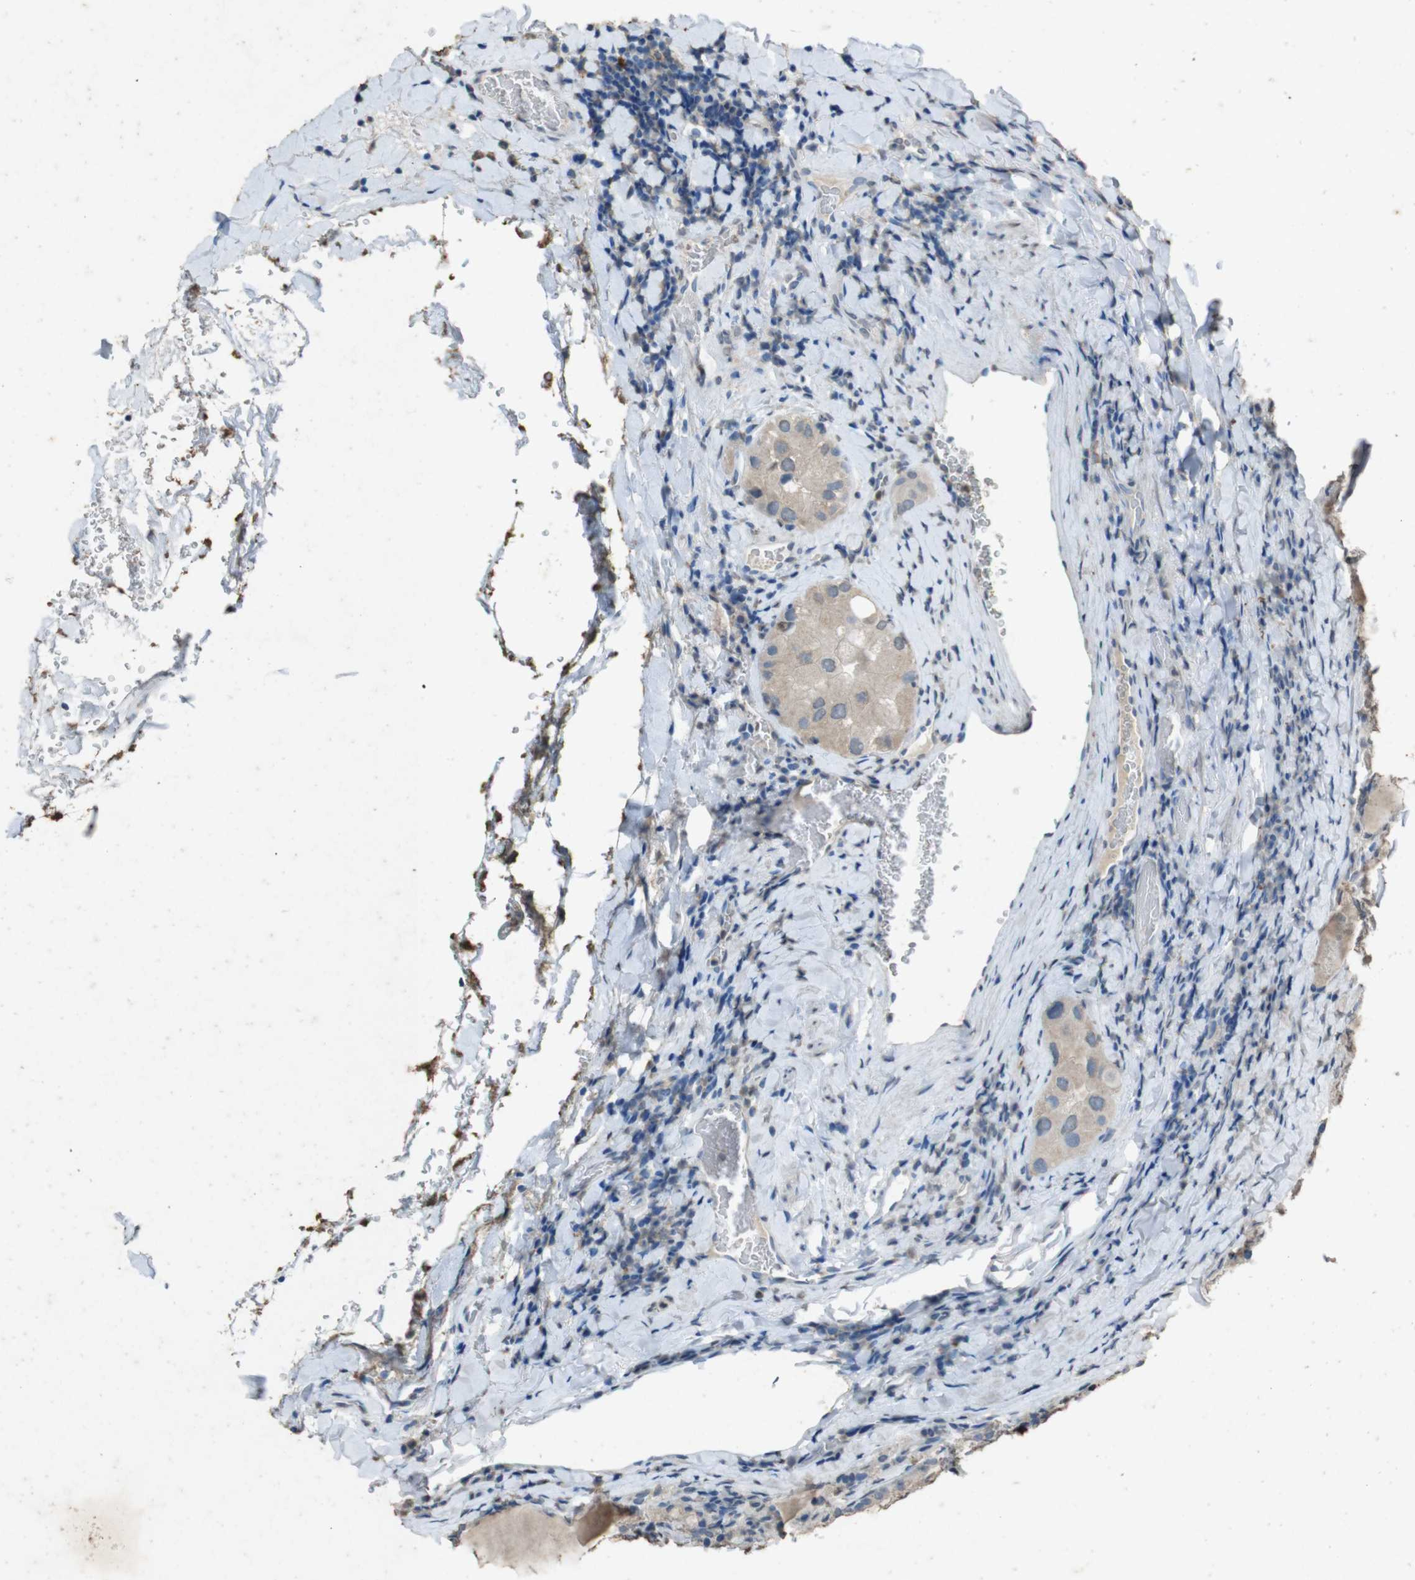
{"staining": {"intensity": "weak", "quantity": "25%-75%", "location": "cytoplasmic/membranous"}, "tissue": "thyroid cancer", "cell_type": "Tumor cells", "image_type": "cancer", "snomed": [{"axis": "morphology", "description": "Papillary adenocarcinoma, NOS"}, {"axis": "topography", "description": "Thyroid gland"}], "caption": "Approximately 25%-75% of tumor cells in human thyroid cancer (papillary adenocarcinoma) reveal weak cytoplasmic/membranous protein positivity as visualized by brown immunohistochemical staining.", "gene": "STBD1", "patient": {"sex": "female", "age": 42}}